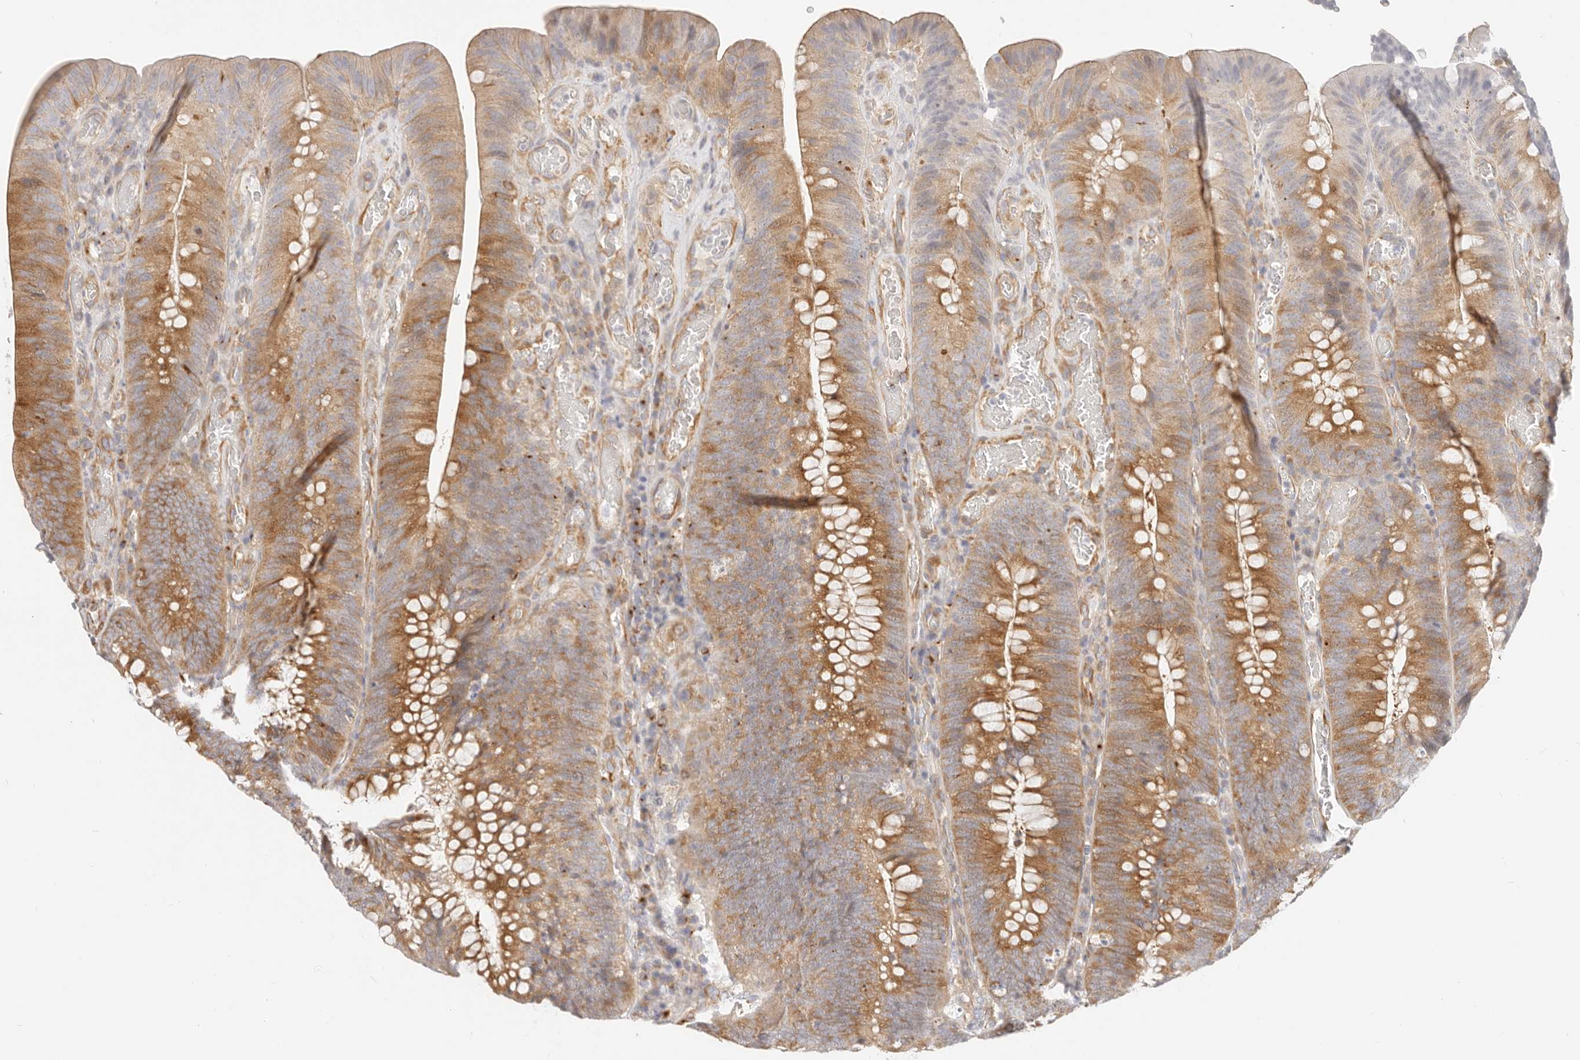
{"staining": {"intensity": "moderate", "quantity": ">75%", "location": "cytoplasmic/membranous"}, "tissue": "colorectal cancer", "cell_type": "Tumor cells", "image_type": "cancer", "snomed": [{"axis": "morphology", "description": "Normal tissue, NOS"}, {"axis": "topography", "description": "Colon"}], "caption": "Immunohistochemical staining of colorectal cancer shows medium levels of moderate cytoplasmic/membranous protein positivity in approximately >75% of tumor cells. Nuclei are stained in blue.", "gene": "DTNBP1", "patient": {"sex": "female", "age": 82}}